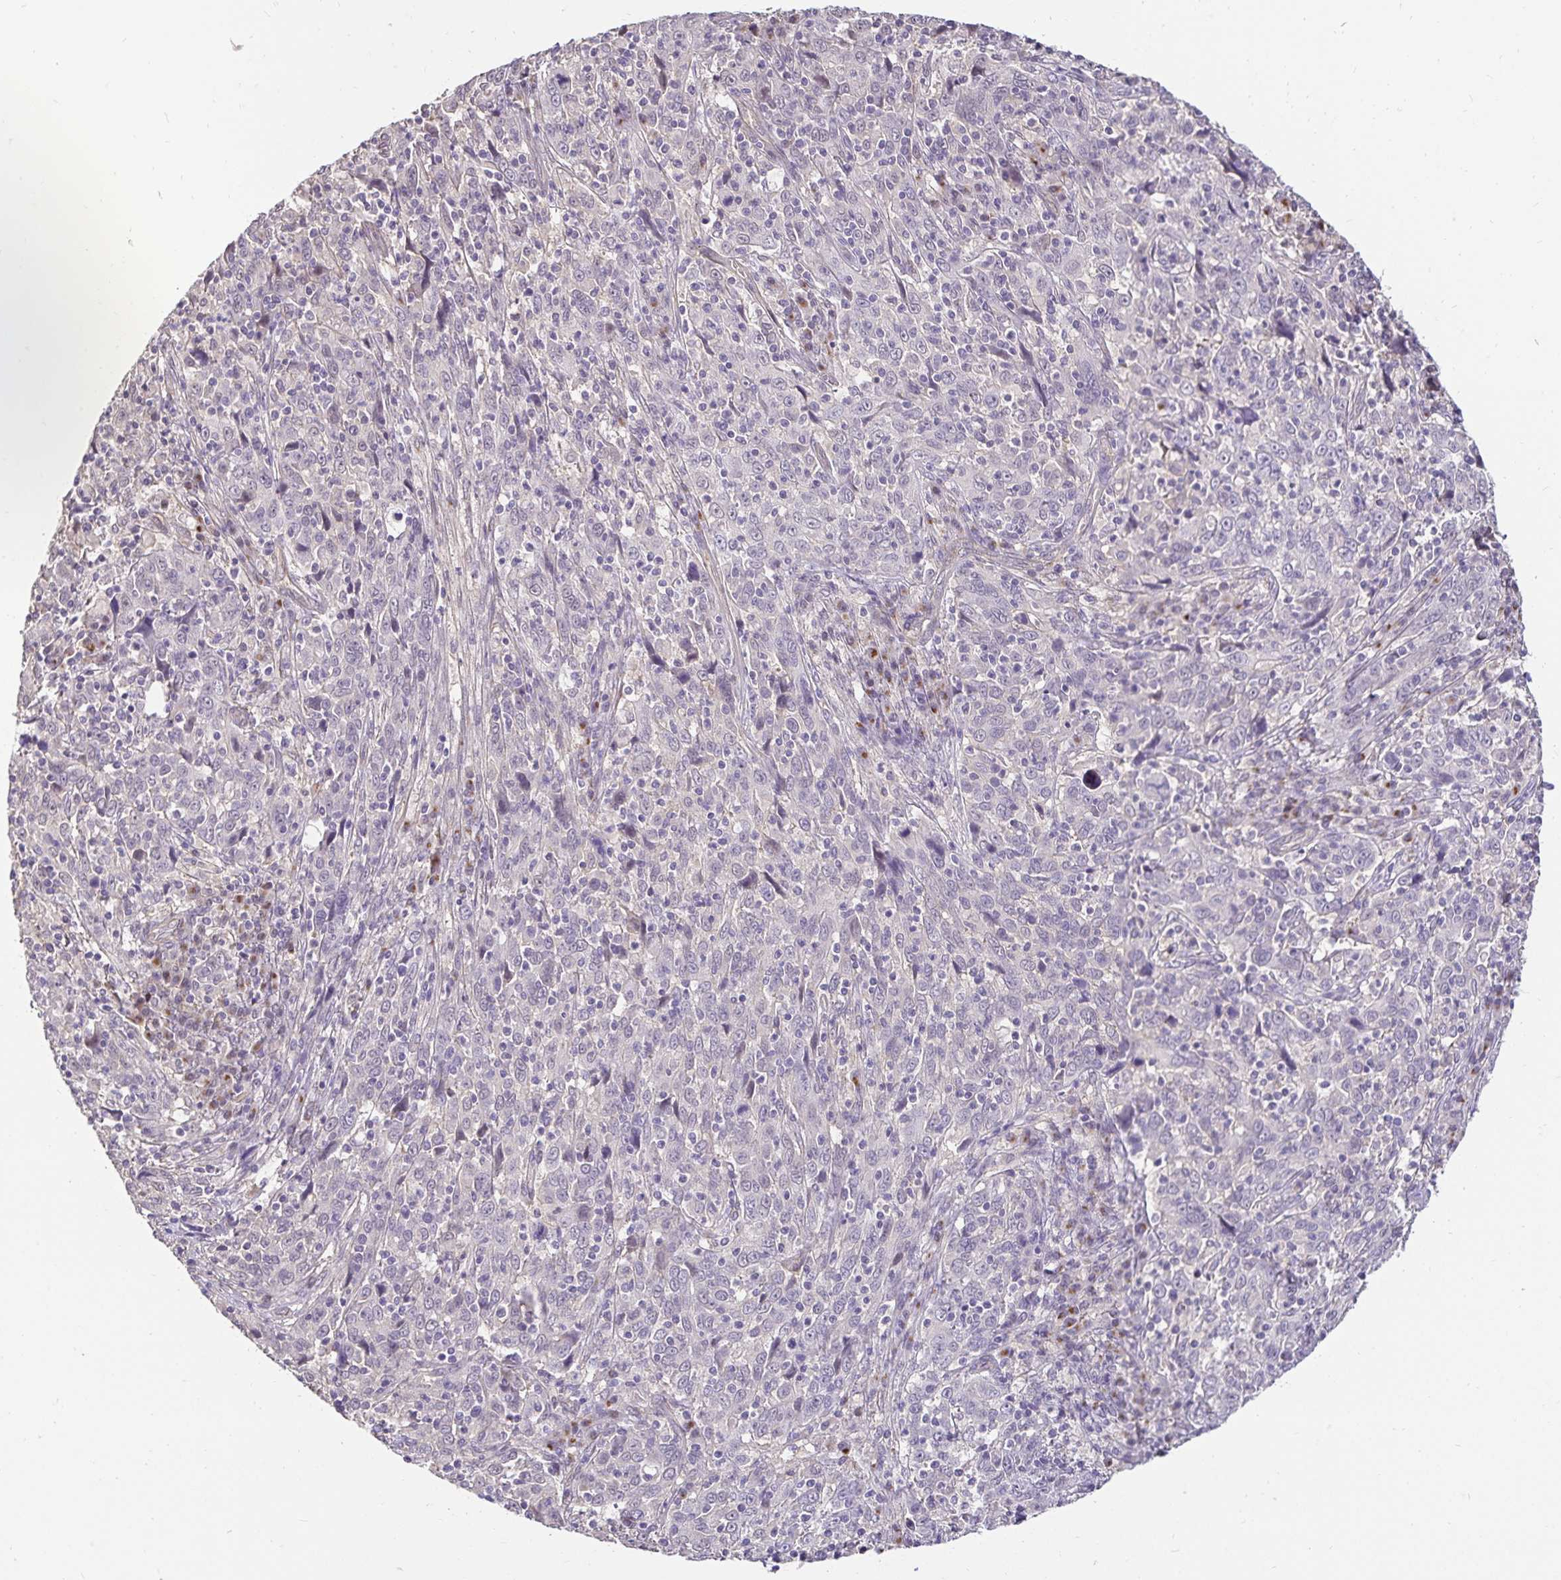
{"staining": {"intensity": "negative", "quantity": "none", "location": "none"}, "tissue": "cervical cancer", "cell_type": "Tumor cells", "image_type": "cancer", "snomed": [{"axis": "morphology", "description": "Squamous cell carcinoma, NOS"}, {"axis": "topography", "description": "Cervix"}], "caption": "Human cervical cancer stained for a protein using immunohistochemistry (IHC) displays no expression in tumor cells.", "gene": "SLC9A1", "patient": {"sex": "female", "age": 46}}